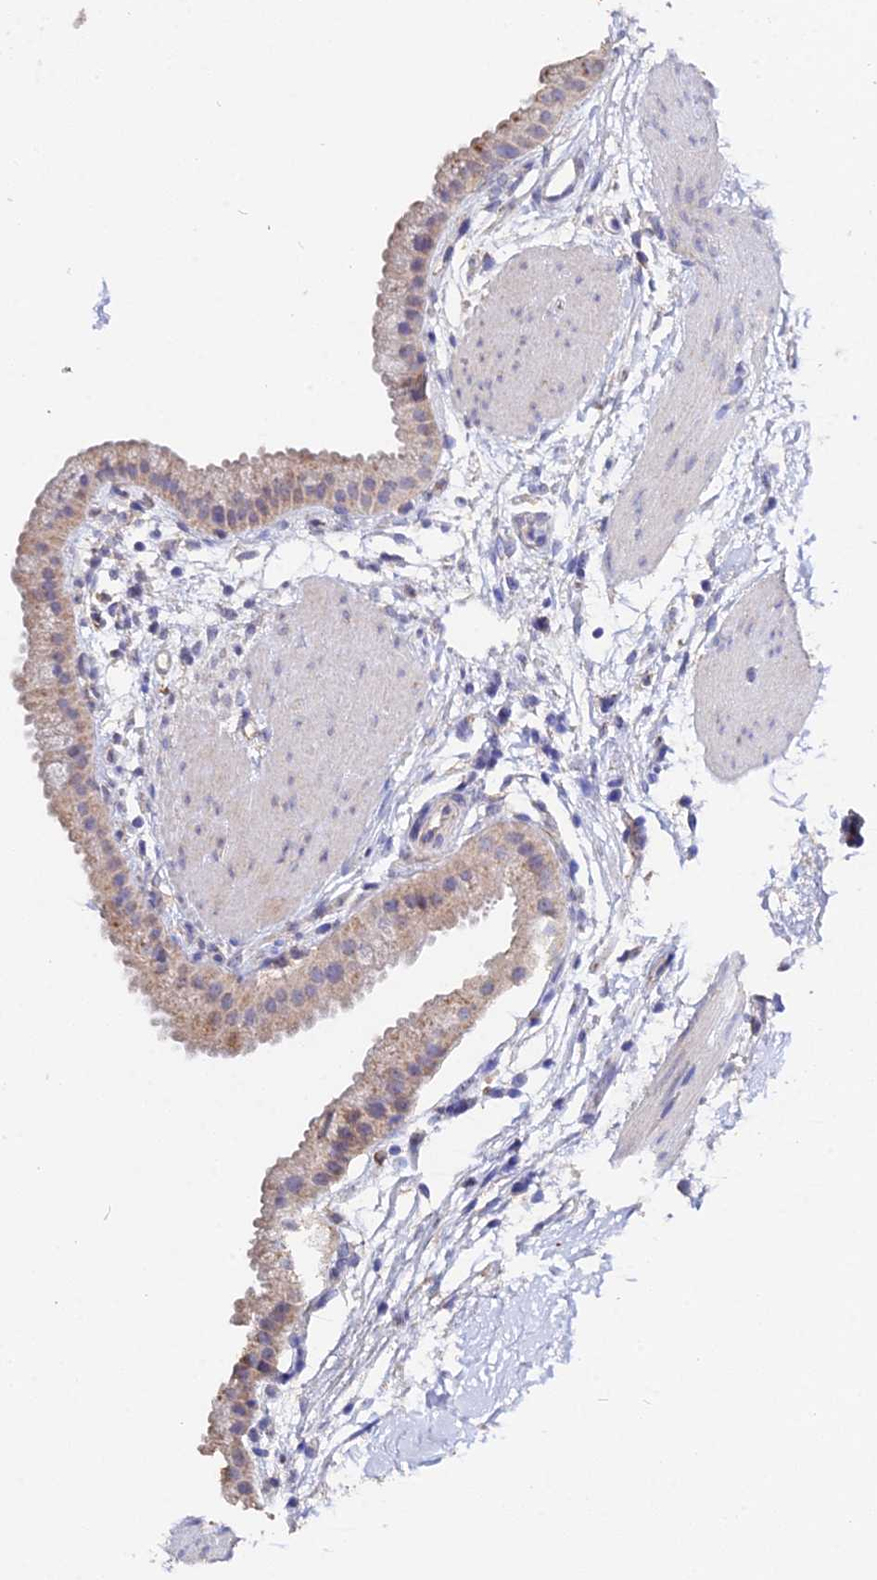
{"staining": {"intensity": "moderate", "quantity": "25%-75%", "location": "cytoplasmic/membranous"}, "tissue": "gallbladder", "cell_type": "Glandular cells", "image_type": "normal", "snomed": [{"axis": "morphology", "description": "Normal tissue, NOS"}, {"axis": "topography", "description": "Gallbladder"}], "caption": "IHC micrograph of benign human gallbladder stained for a protein (brown), which displays medium levels of moderate cytoplasmic/membranous staining in about 25%-75% of glandular cells.", "gene": "ESM1", "patient": {"sex": "female", "age": 64}}